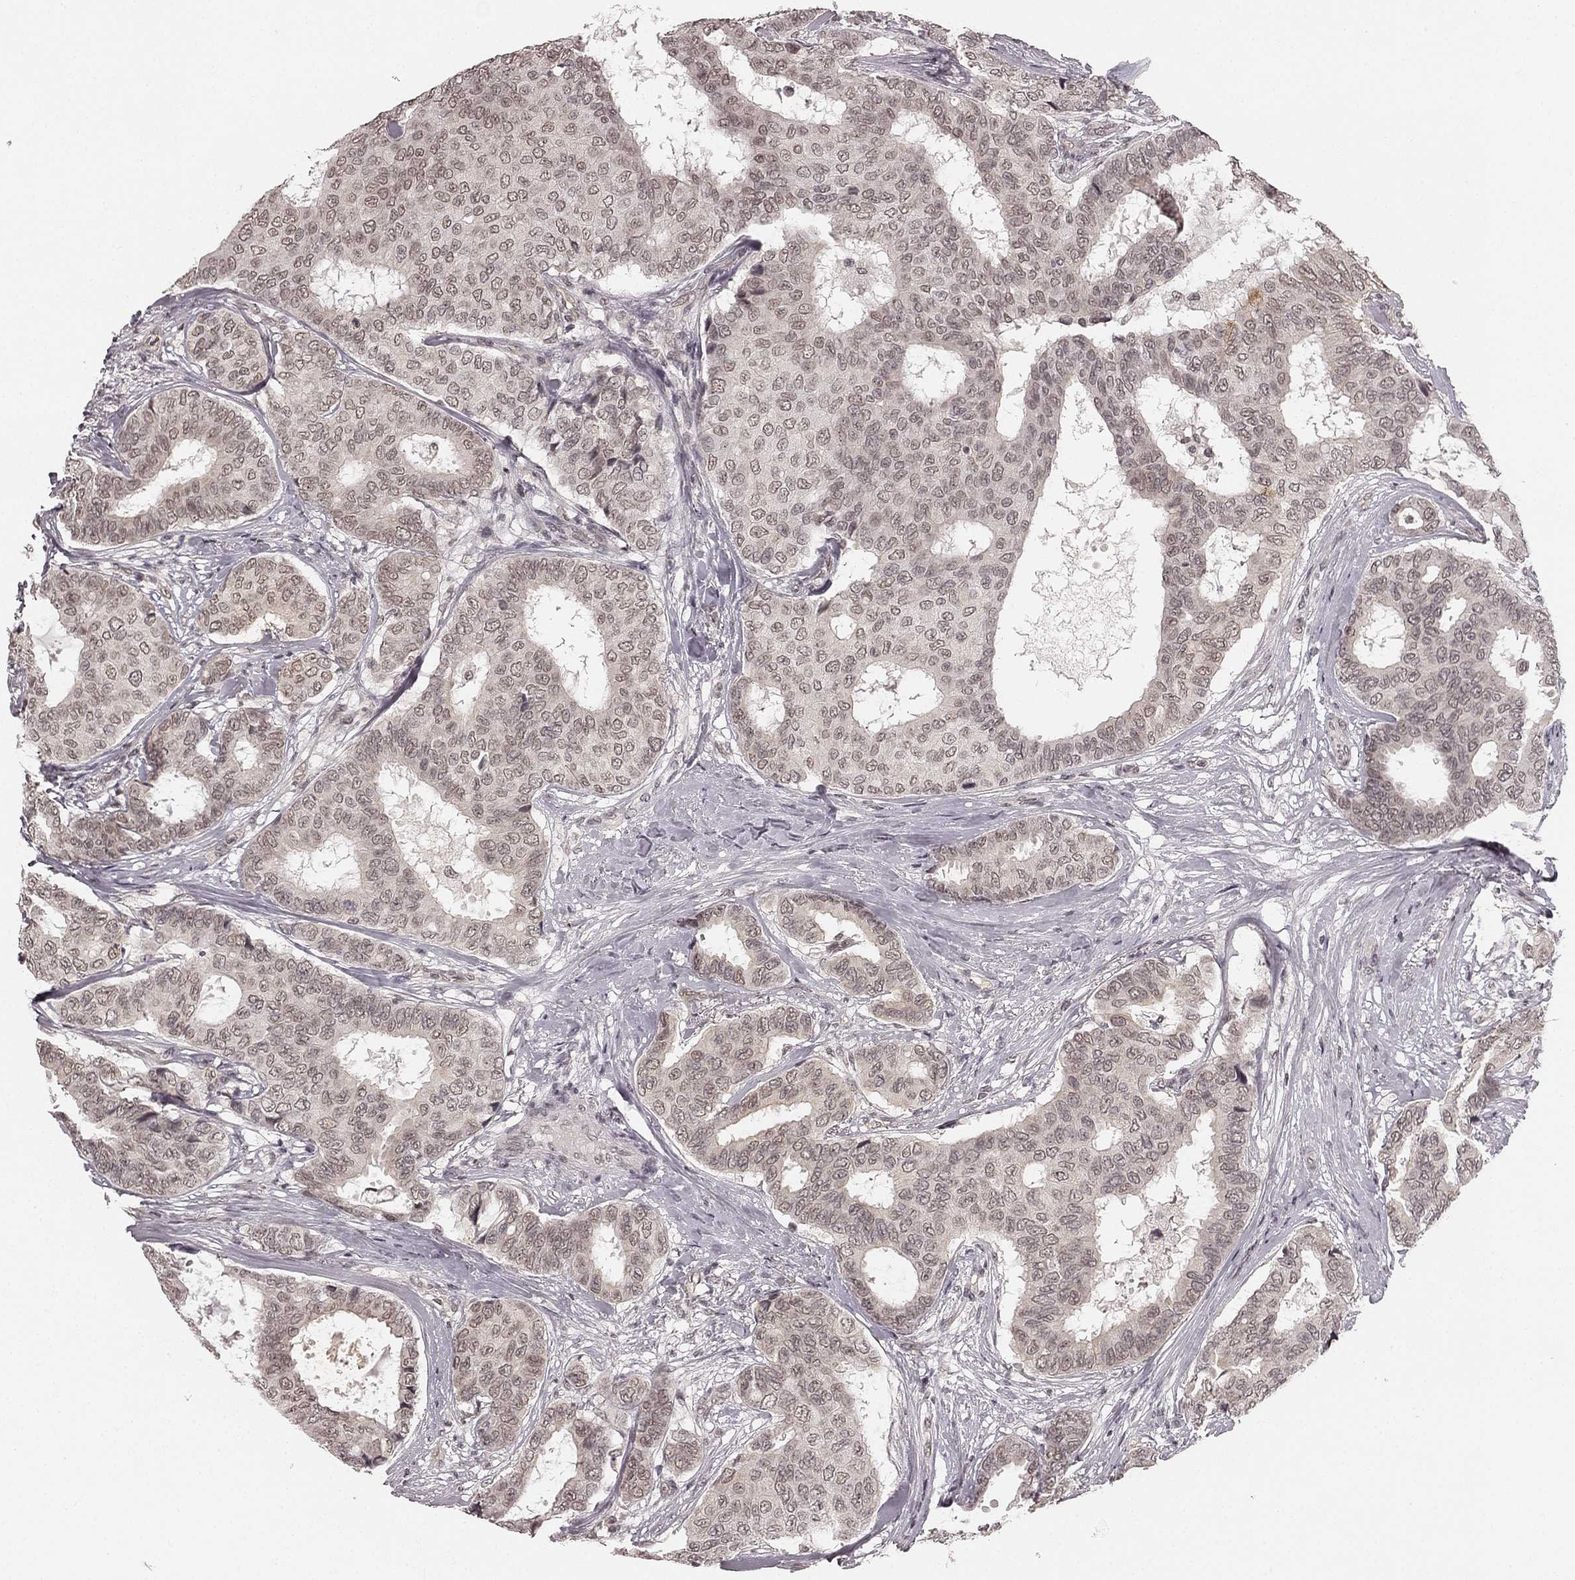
{"staining": {"intensity": "negative", "quantity": "none", "location": "none"}, "tissue": "breast cancer", "cell_type": "Tumor cells", "image_type": "cancer", "snomed": [{"axis": "morphology", "description": "Duct carcinoma"}, {"axis": "topography", "description": "Breast"}], "caption": "This is an IHC histopathology image of breast cancer (intraductal carcinoma). There is no expression in tumor cells.", "gene": "HCN4", "patient": {"sex": "female", "age": 75}}